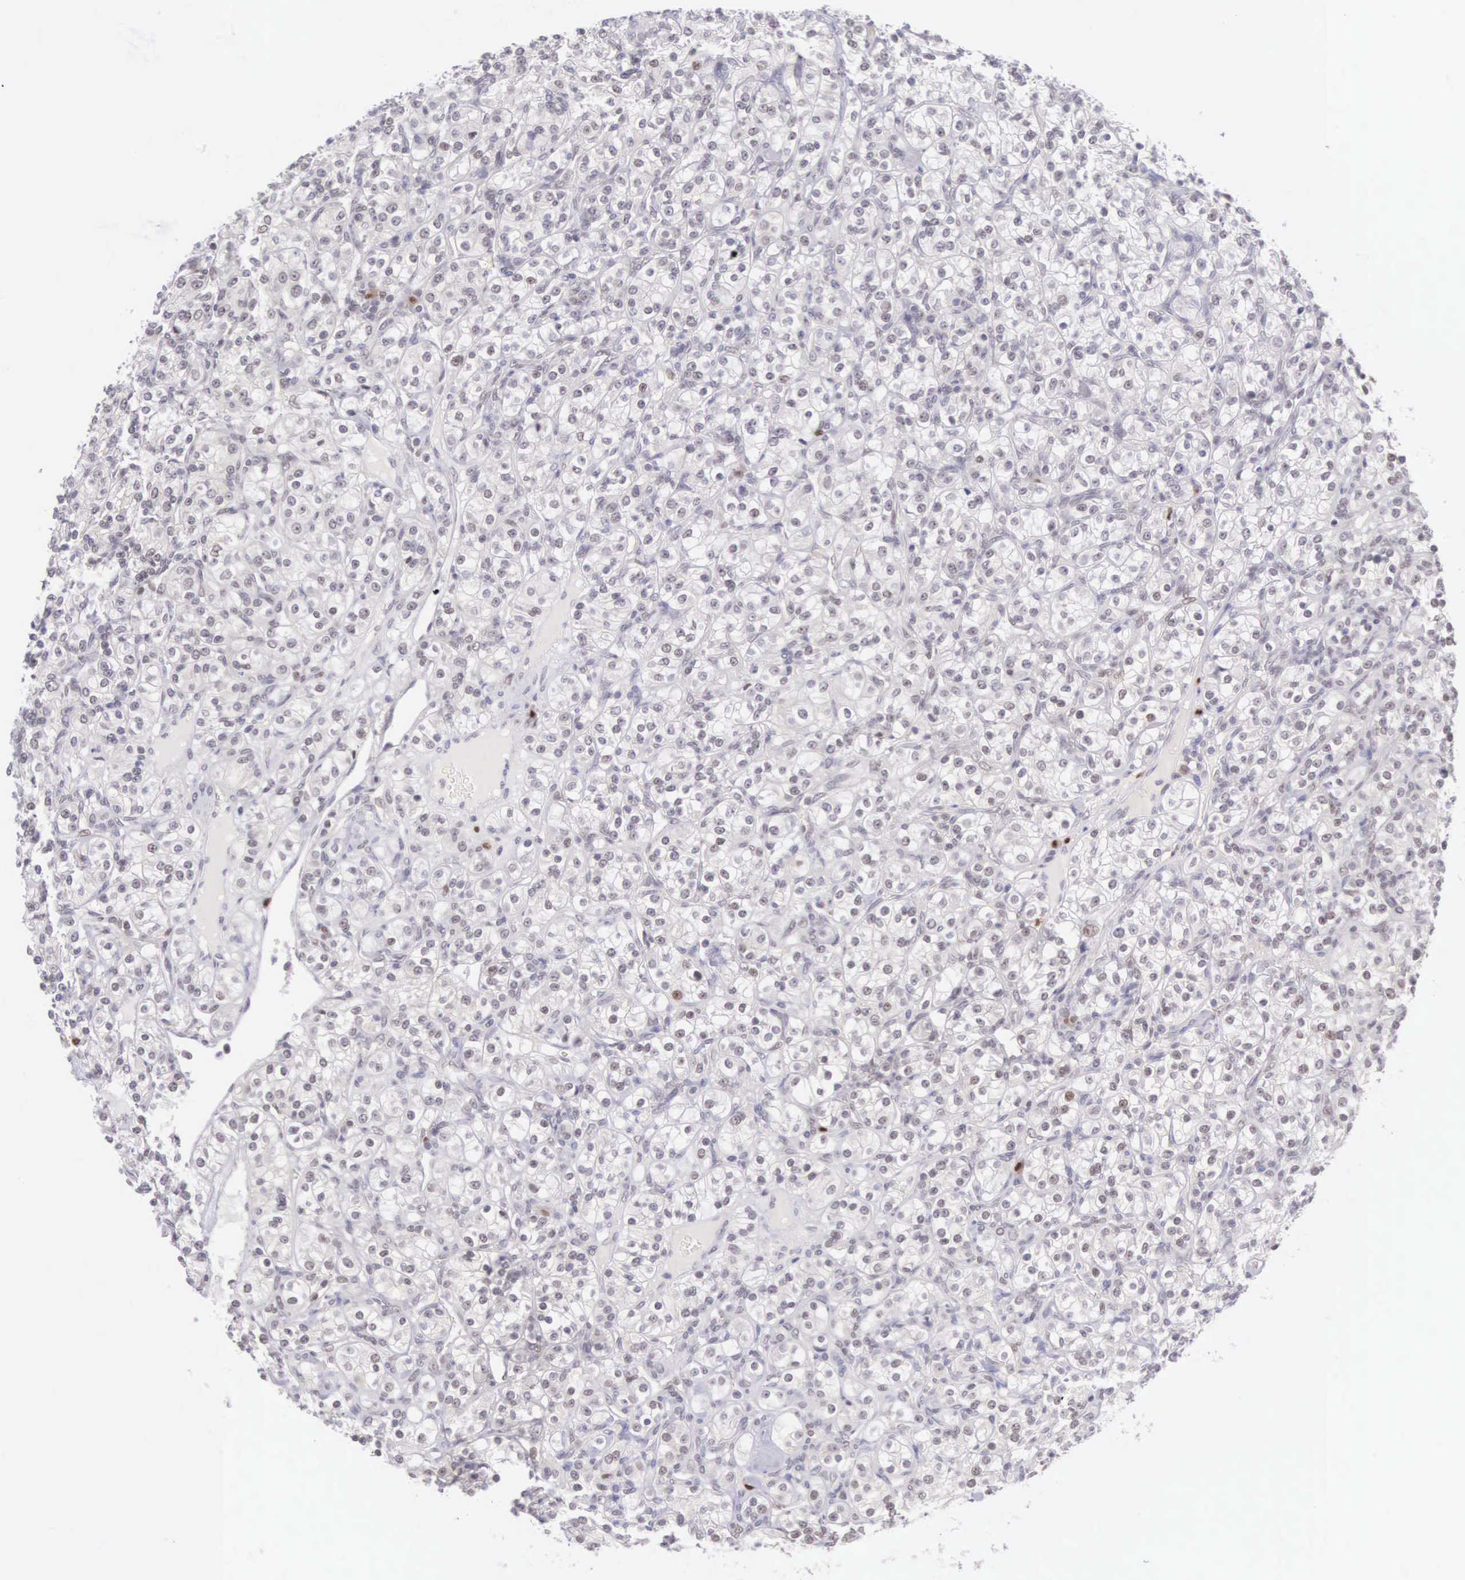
{"staining": {"intensity": "weak", "quantity": "<25%", "location": "nuclear"}, "tissue": "renal cancer", "cell_type": "Tumor cells", "image_type": "cancer", "snomed": [{"axis": "morphology", "description": "Adenocarcinoma, NOS"}, {"axis": "topography", "description": "Kidney"}], "caption": "This is an IHC histopathology image of adenocarcinoma (renal). There is no staining in tumor cells.", "gene": "CCDC117", "patient": {"sex": "male", "age": 77}}